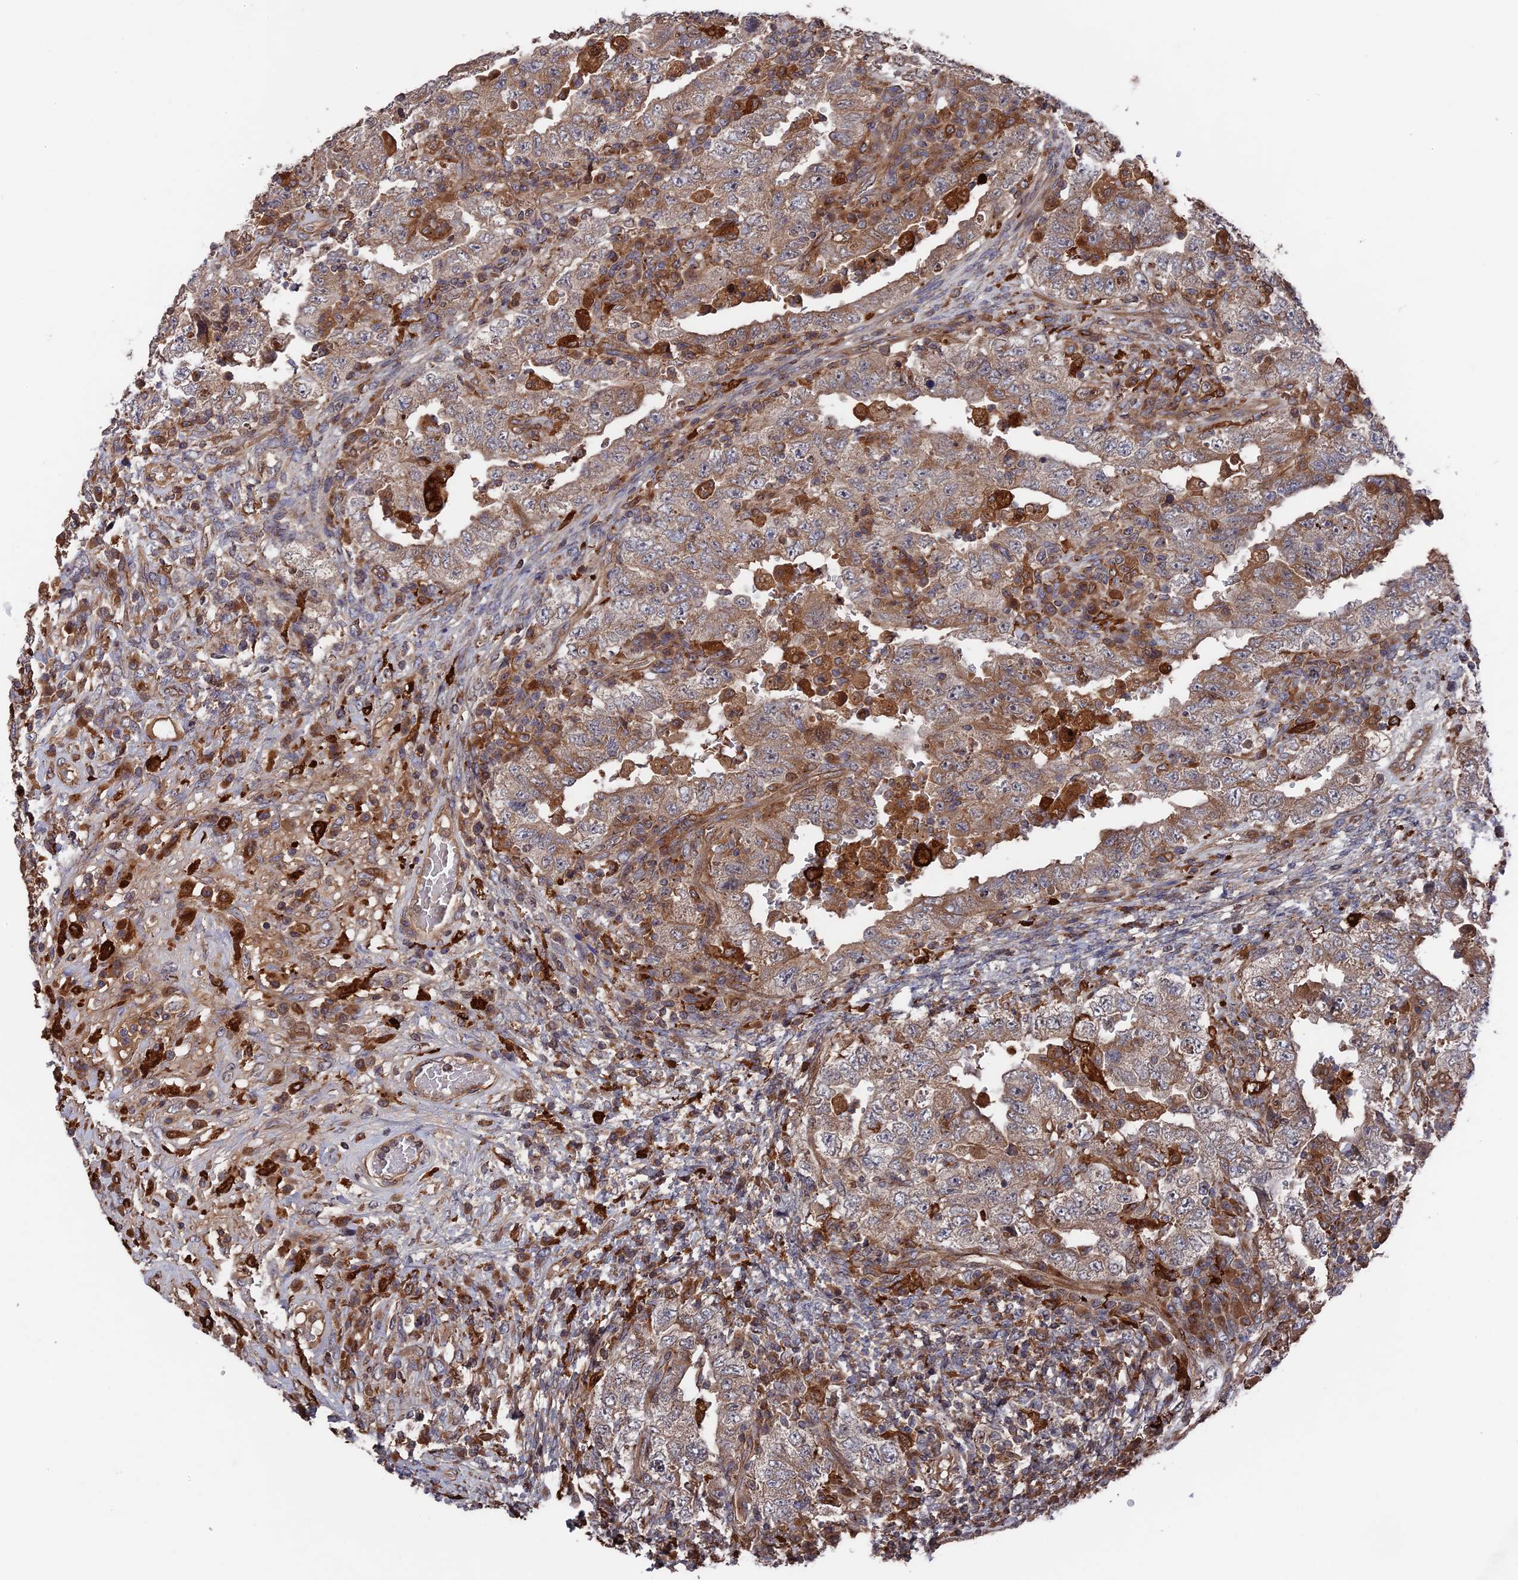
{"staining": {"intensity": "moderate", "quantity": ">75%", "location": "cytoplasmic/membranous"}, "tissue": "testis cancer", "cell_type": "Tumor cells", "image_type": "cancer", "snomed": [{"axis": "morphology", "description": "Carcinoma, Embryonal, NOS"}, {"axis": "topography", "description": "Testis"}], "caption": "Immunohistochemistry of human testis embryonal carcinoma reveals medium levels of moderate cytoplasmic/membranous expression in approximately >75% of tumor cells.", "gene": "DEF8", "patient": {"sex": "male", "age": 26}}